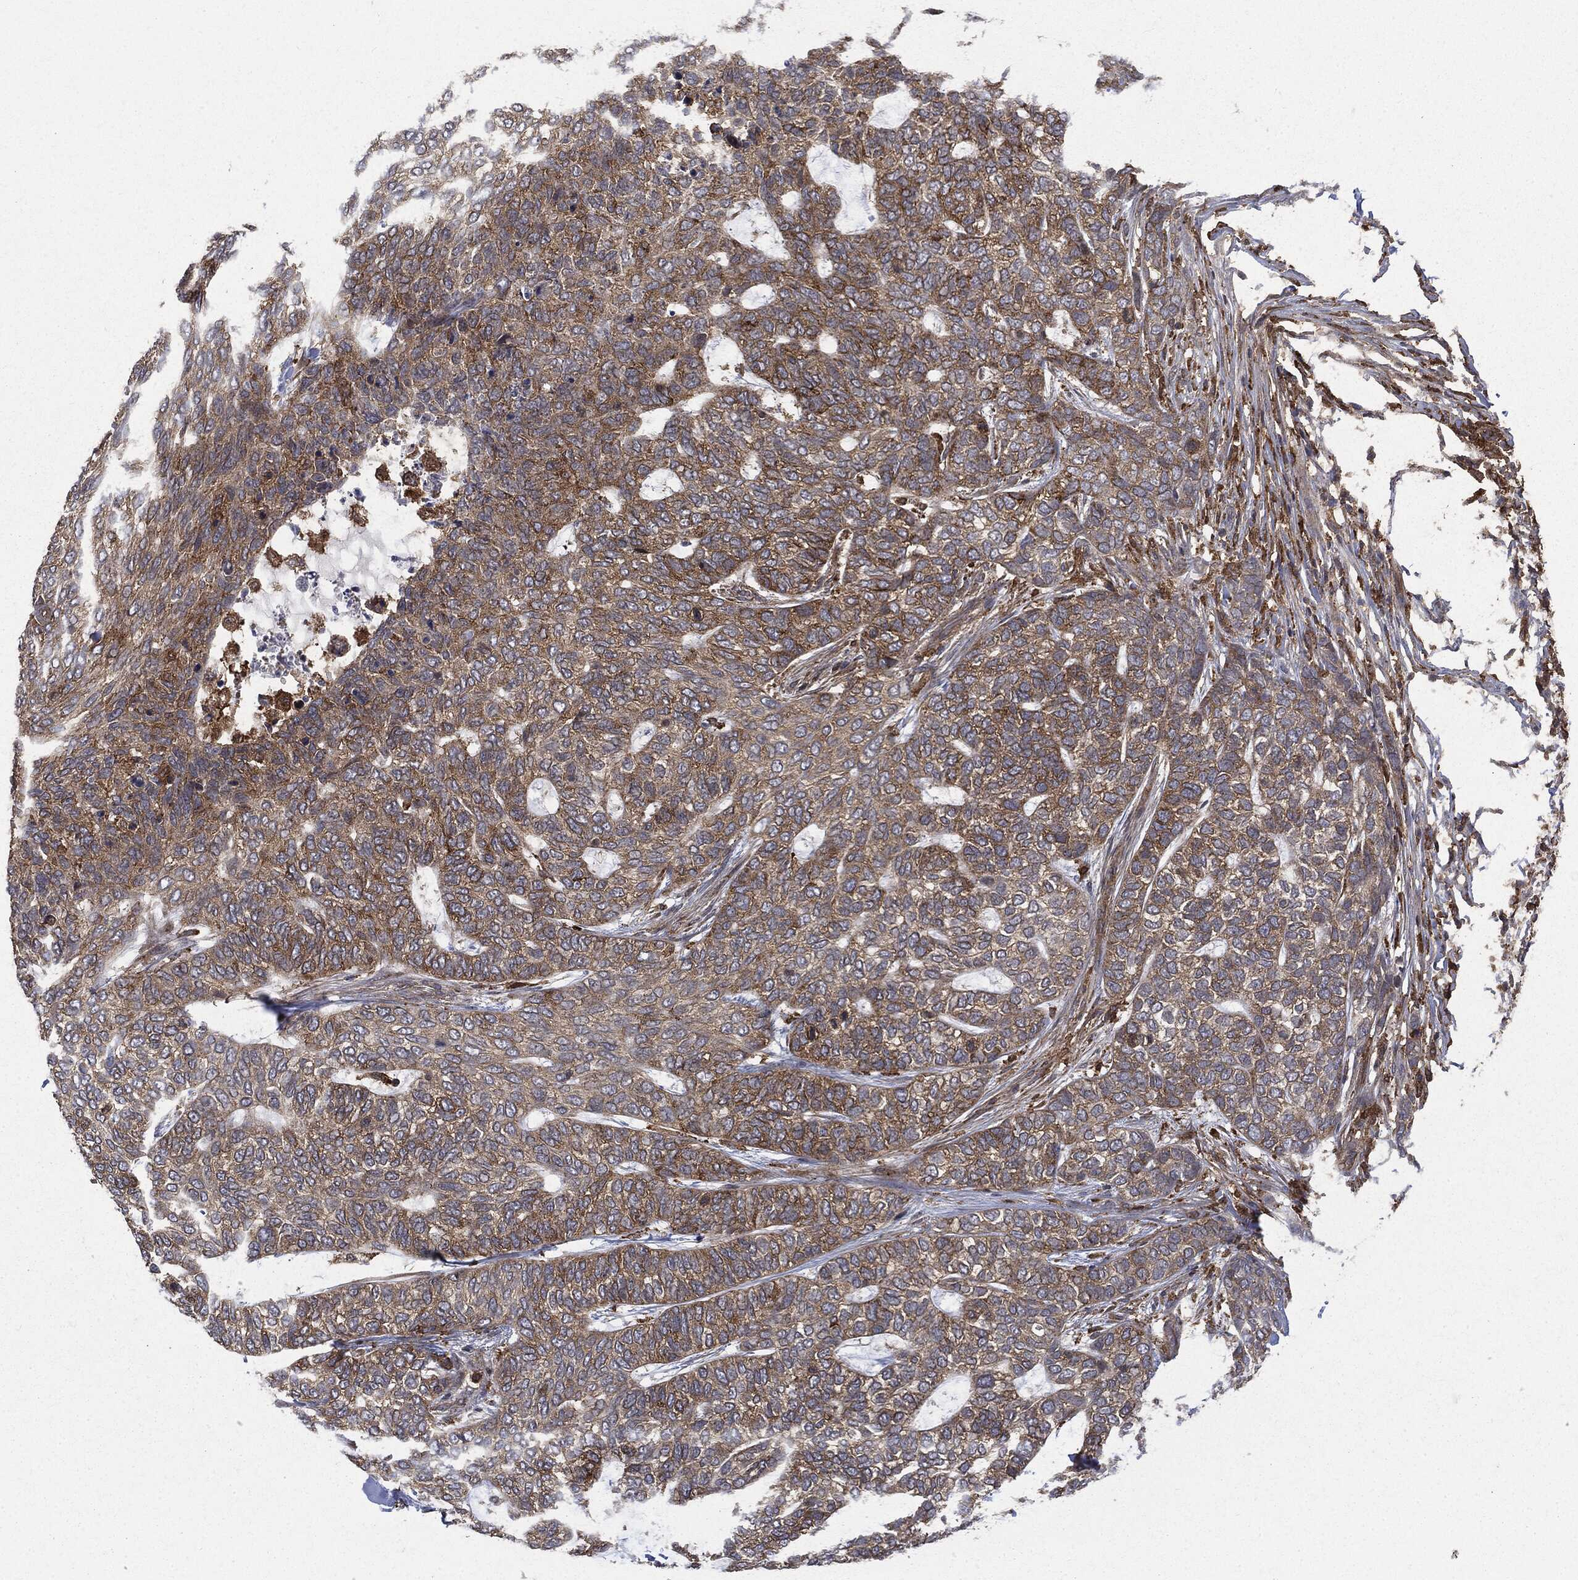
{"staining": {"intensity": "moderate", "quantity": ">75%", "location": "cytoplasmic/membranous"}, "tissue": "skin cancer", "cell_type": "Tumor cells", "image_type": "cancer", "snomed": [{"axis": "morphology", "description": "Basal cell carcinoma"}, {"axis": "topography", "description": "Skin"}], "caption": "Skin cancer stained with a brown dye exhibits moderate cytoplasmic/membranous positive positivity in approximately >75% of tumor cells.", "gene": "SNX5", "patient": {"sex": "female", "age": 65}}